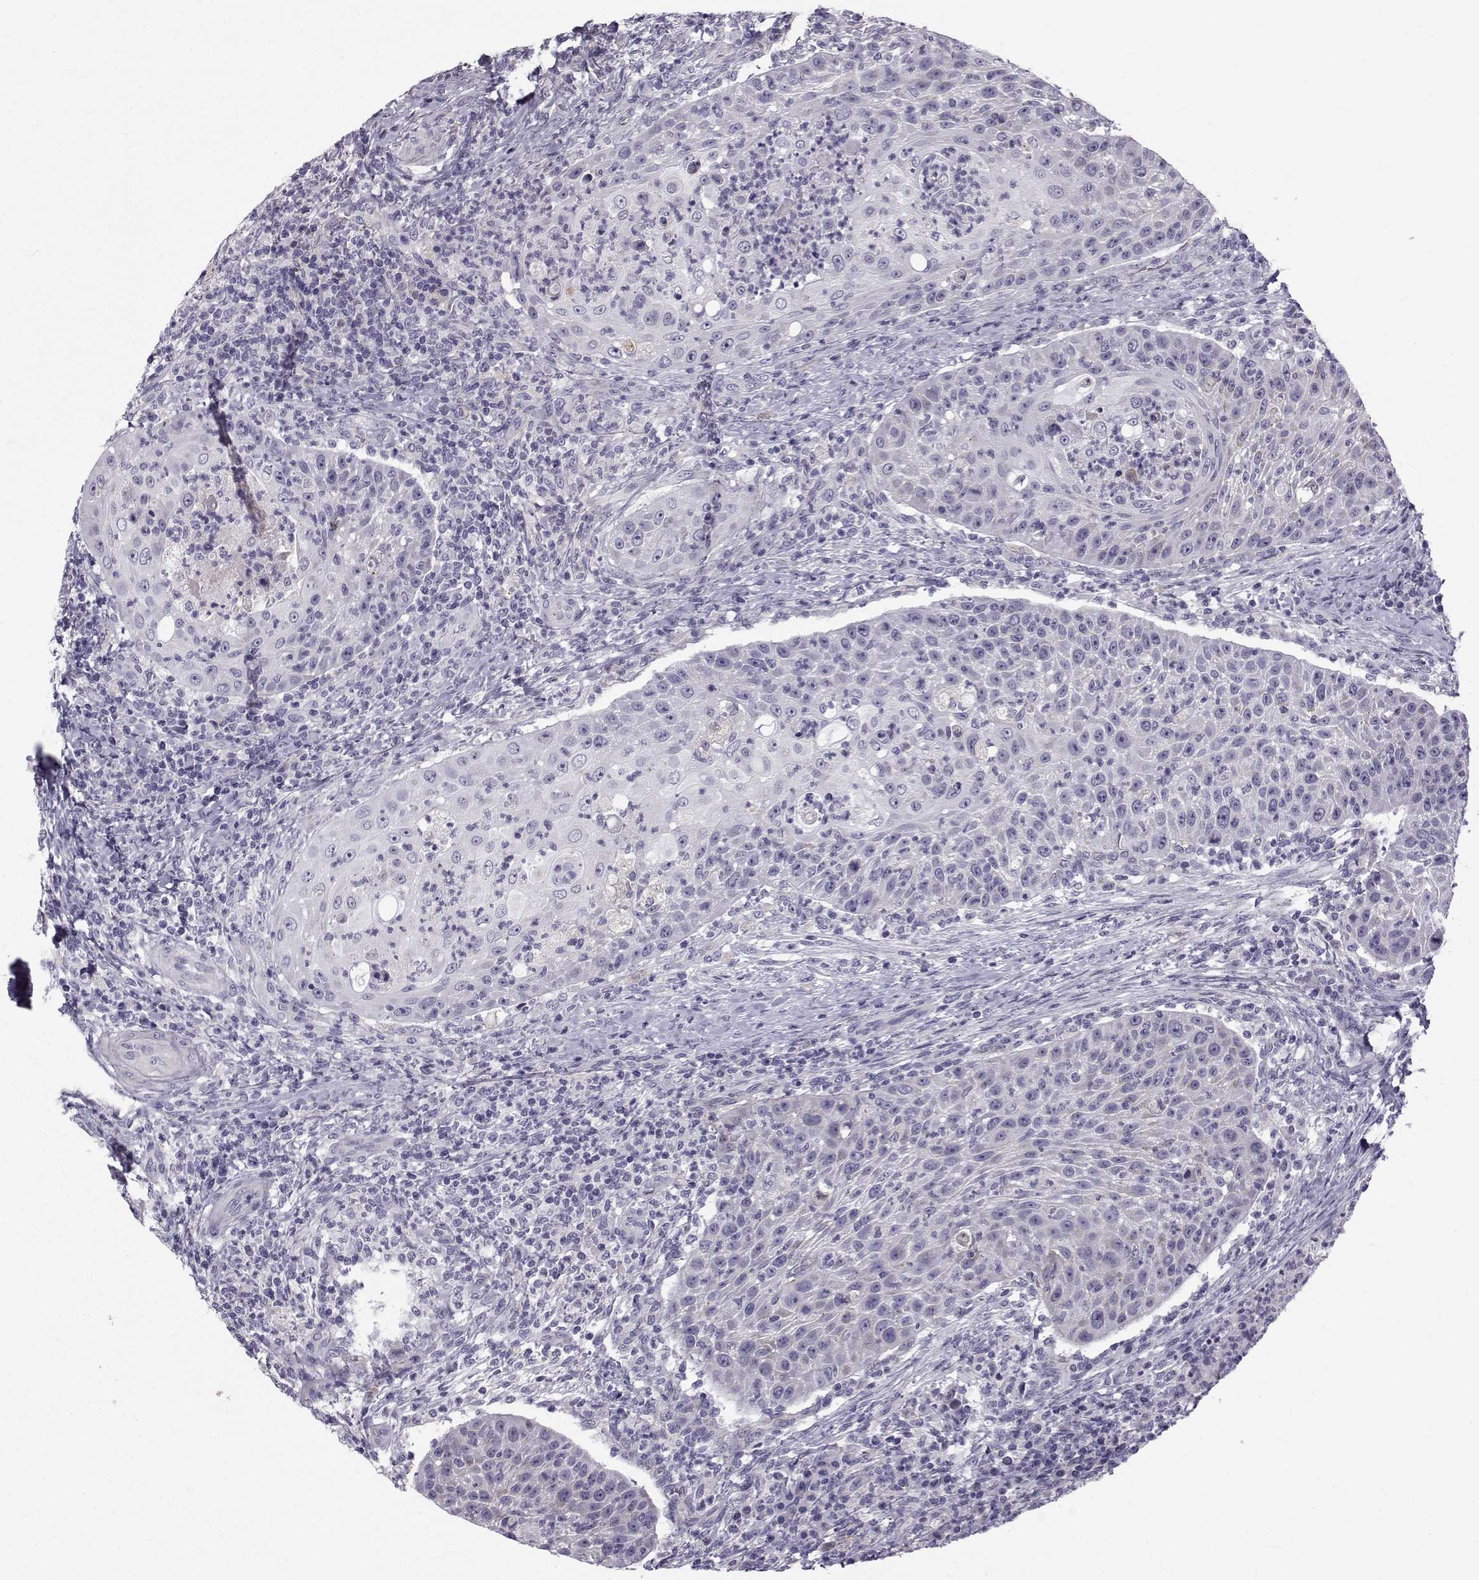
{"staining": {"intensity": "negative", "quantity": "none", "location": "none"}, "tissue": "head and neck cancer", "cell_type": "Tumor cells", "image_type": "cancer", "snomed": [{"axis": "morphology", "description": "Squamous cell carcinoma, NOS"}, {"axis": "topography", "description": "Head-Neck"}], "caption": "Protein analysis of squamous cell carcinoma (head and neck) shows no significant expression in tumor cells.", "gene": "CALCR", "patient": {"sex": "male", "age": 69}}